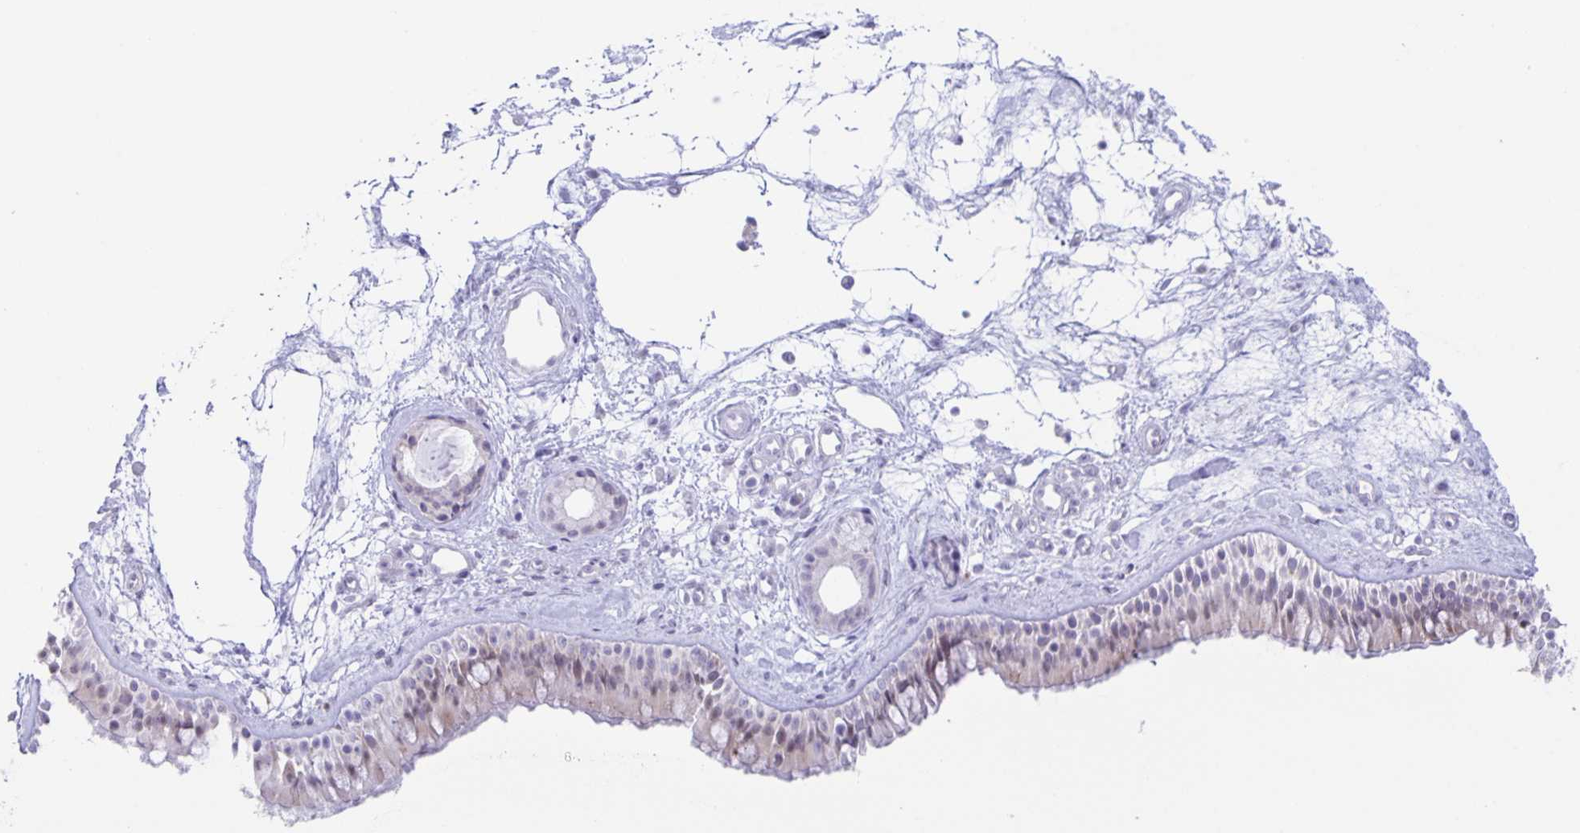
{"staining": {"intensity": "negative", "quantity": "none", "location": "none"}, "tissue": "nasopharynx", "cell_type": "Respiratory epithelial cells", "image_type": "normal", "snomed": [{"axis": "morphology", "description": "Normal tissue, NOS"}, {"axis": "topography", "description": "Nasopharynx"}], "caption": "This is an IHC micrograph of unremarkable human nasopharynx. There is no staining in respiratory epithelial cells.", "gene": "LIPA", "patient": {"sex": "female", "age": 70}}